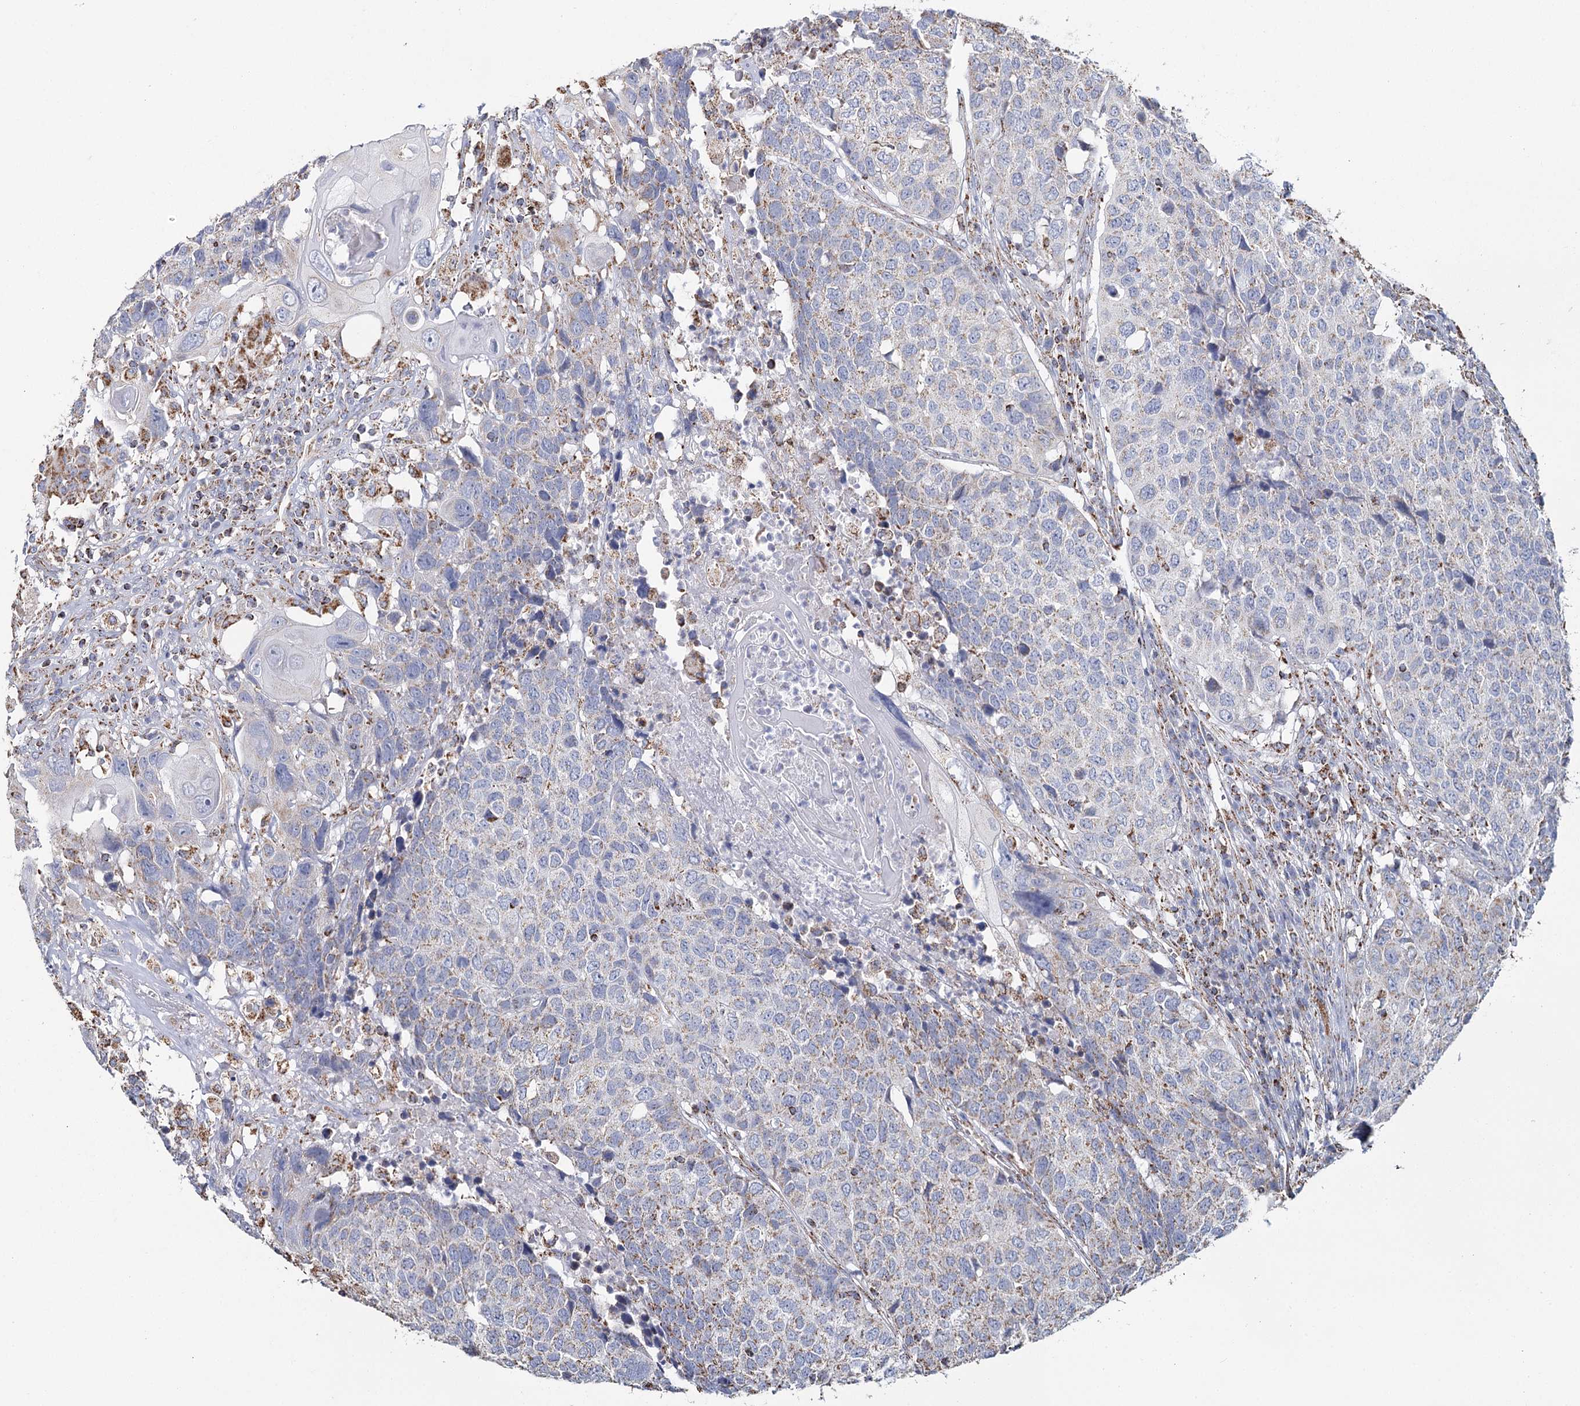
{"staining": {"intensity": "moderate", "quantity": "<25%", "location": "cytoplasmic/membranous"}, "tissue": "head and neck cancer", "cell_type": "Tumor cells", "image_type": "cancer", "snomed": [{"axis": "morphology", "description": "Squamous cell carcinoma, NOS"}, {"axis": "topography", "description": "Head-Neck"}], "caption": "A micrograph of human head and neck cancer stained for a protein displays moderate cytoplasmic/membranous brown staining in tumor cells.", "gene": "MRPL44", "patient": {"sex": "male", "age": 66}}